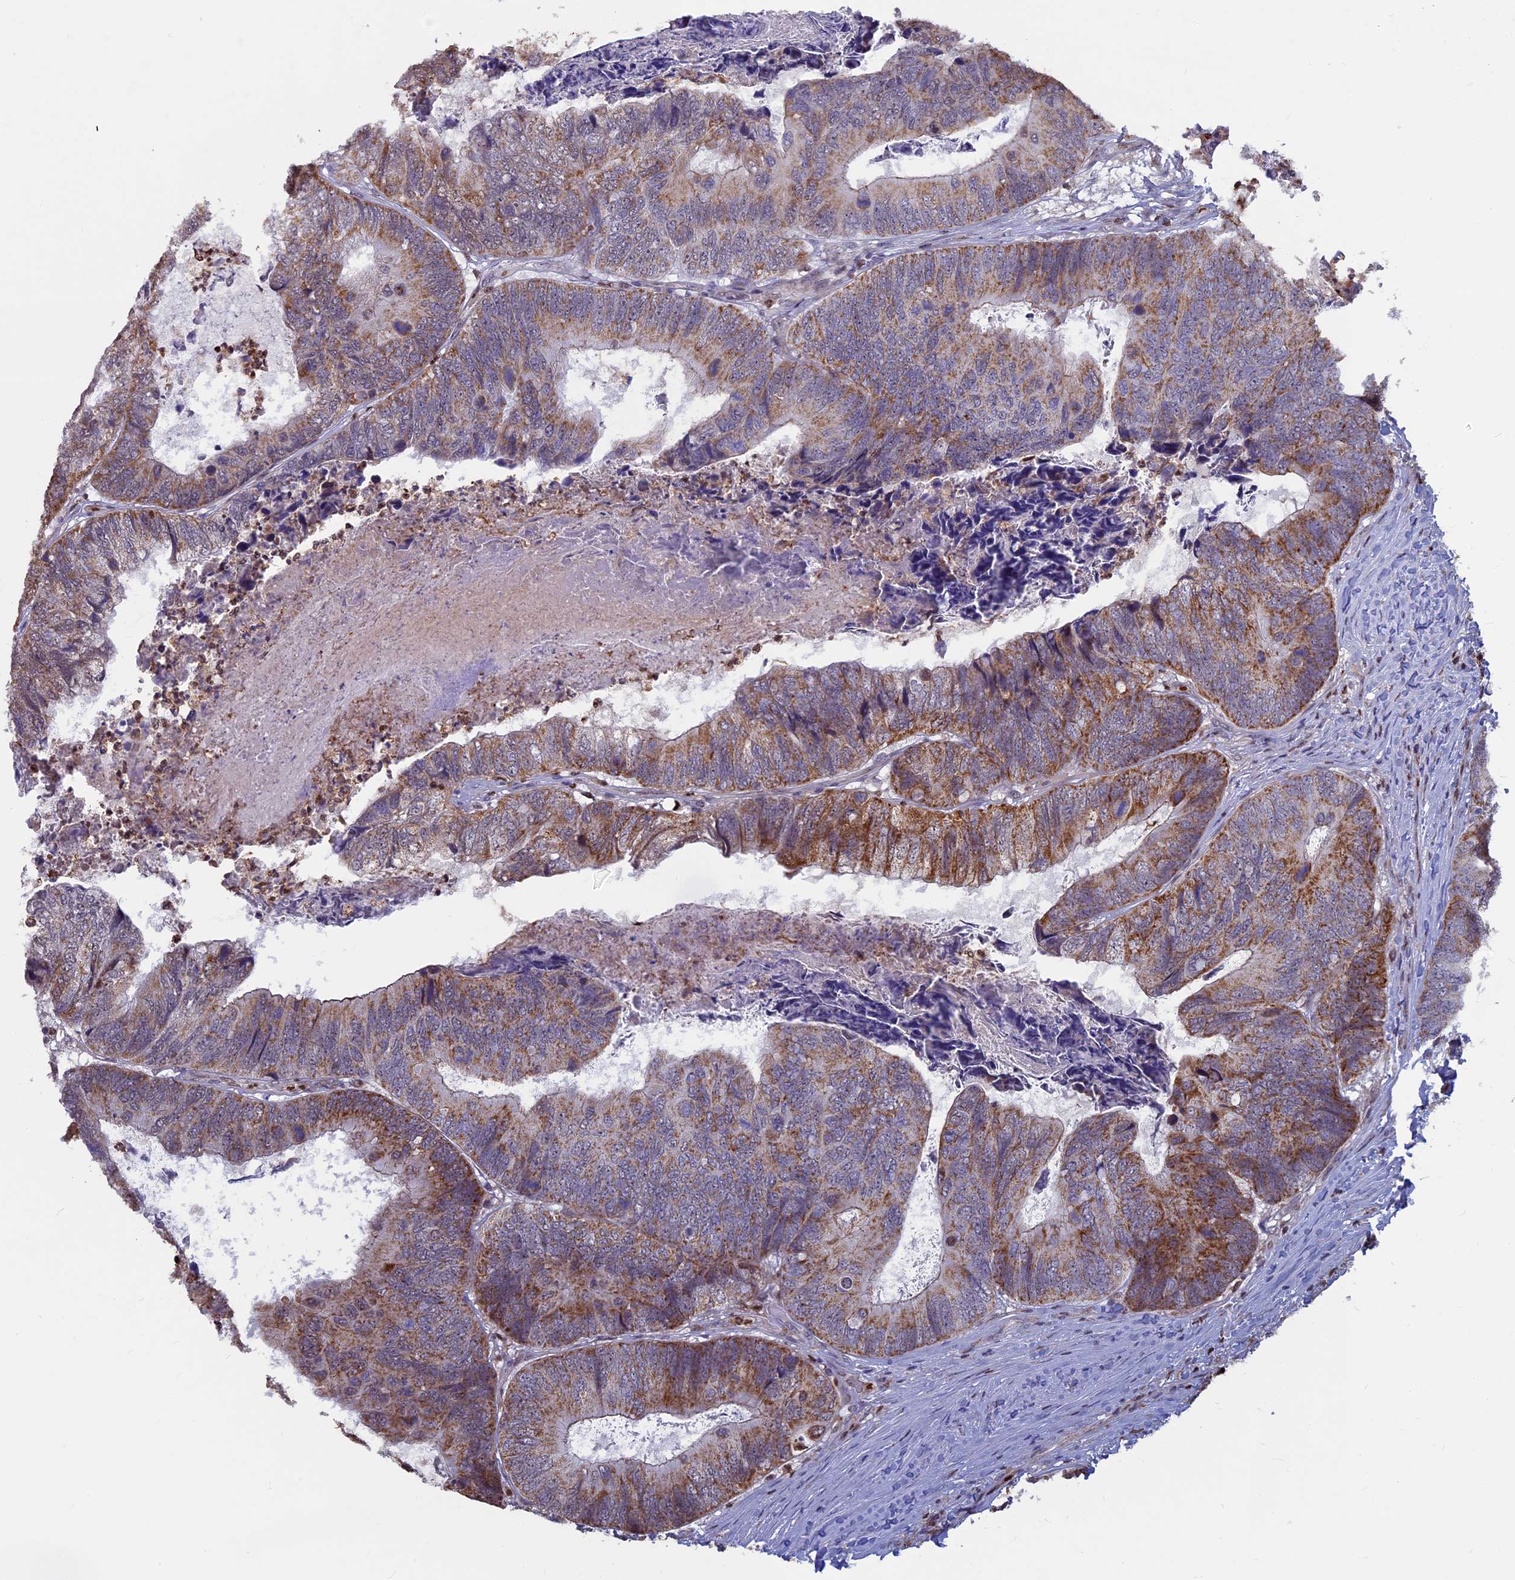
{"staining": {"intensity": "moderate", "quantity": ">75%", "location": "cytoplasmic/membranous"}, "tissue": "colorectal cancer", "cell_type": "Tumor cells", "image_type": "cancer", "snomed": [{"axis": "morphology", "description": "Adenocarcinoma, NOS"}, {"axis": "topography", "description": "Colon"}], "caption": "Protein expression analysis of colorectal cancer demonstrates moderate cytoplasmic/membranous expression in about >75% of tumor cells.", "gene": "ACSS1", "patient": {"sex": "female", "age": 67}}